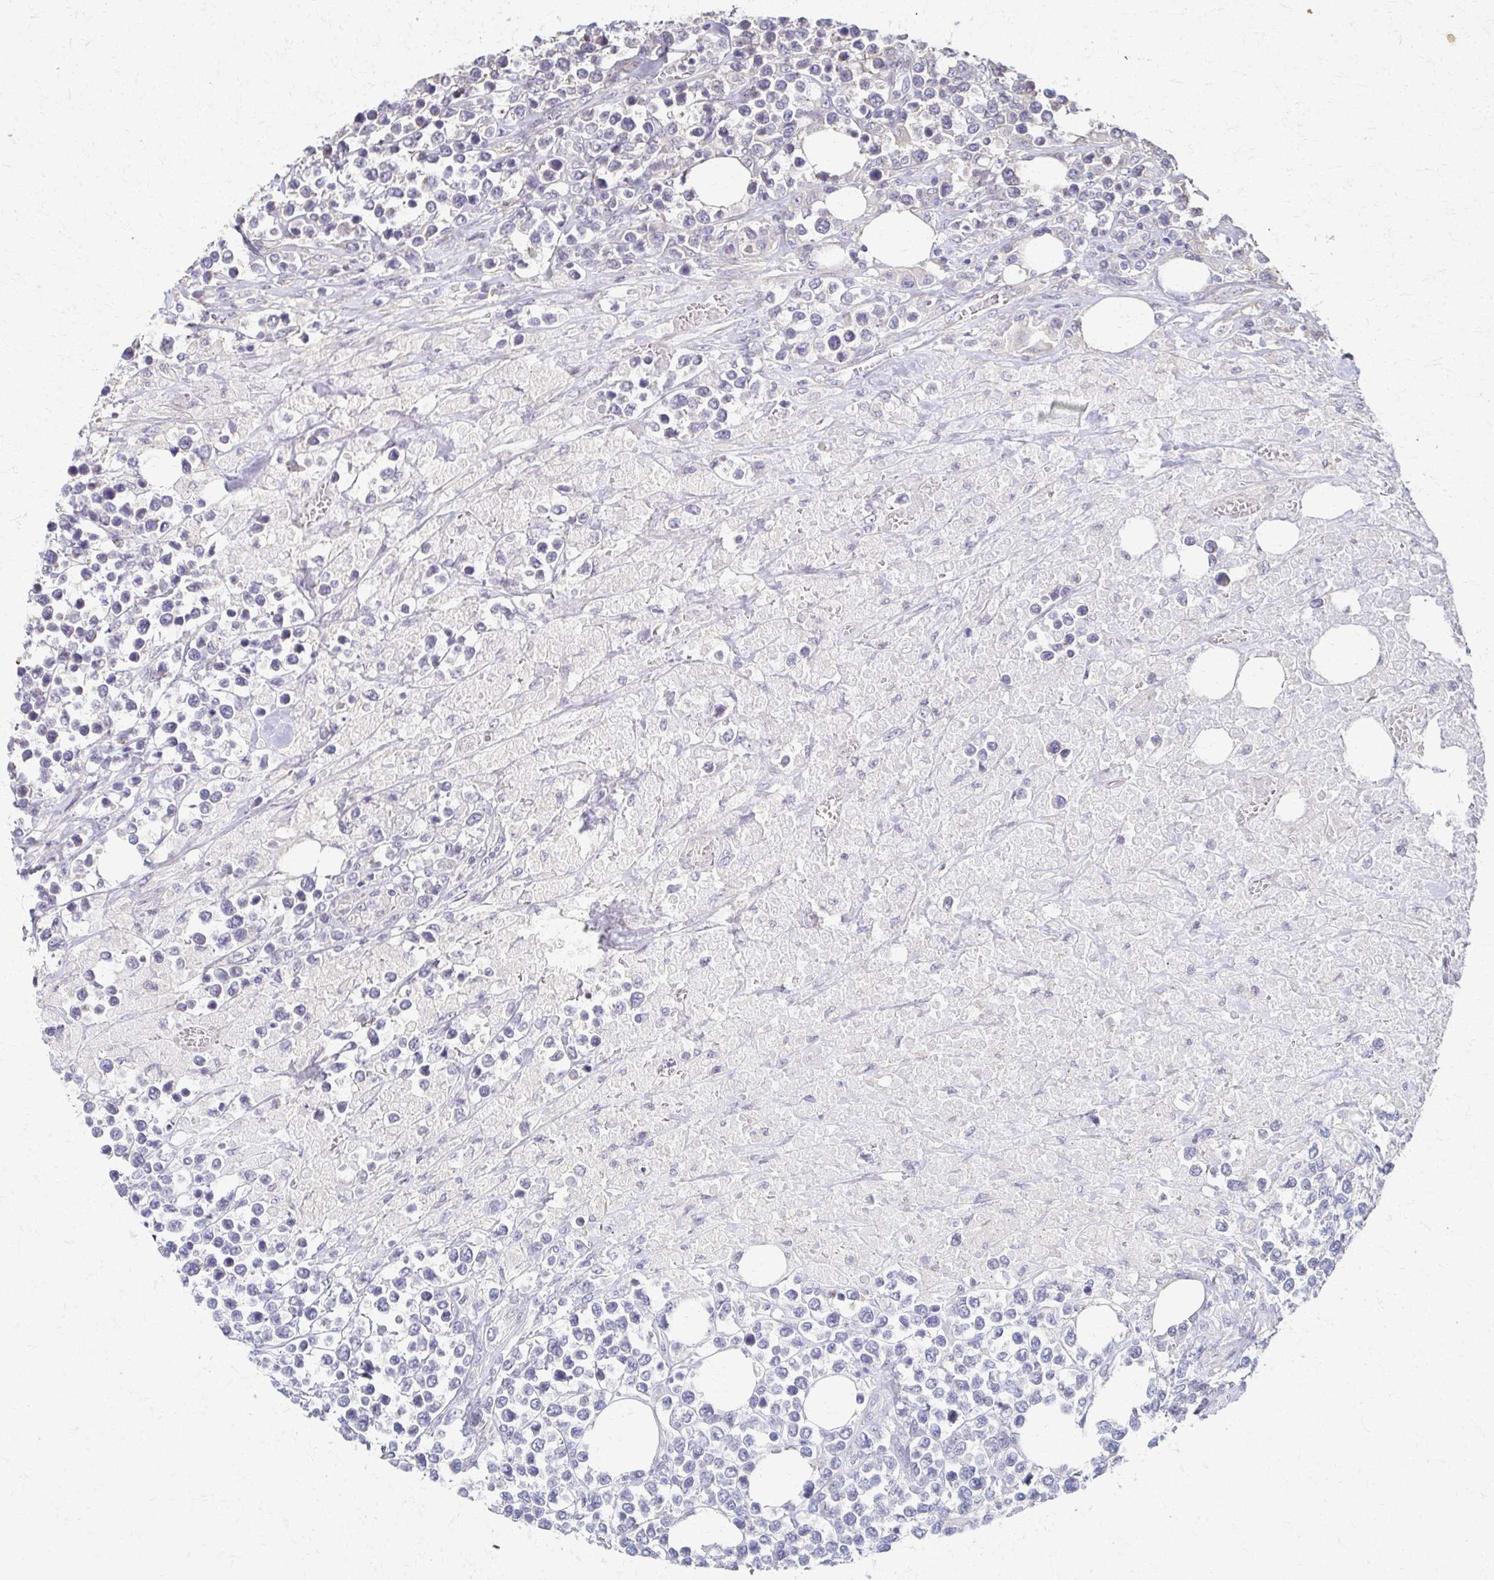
{"staining": {"intensity": "negative", "quantity": "none", "location": "none"}, "tissue": "lymphoma", "cell_type": "Tumor cells", "image_type": "cancer", "snomed": [{"axis": "morphology", "description": "Malignant lymphoma, non-Hodgkin's type, High grade"}, {"axis": "topography", "description": "Soft tissue"}], "caption": "The photomicrograph shows no significant staining in tumor cells of high-grade malignant lymphoma, non-Hodgkin's type.", "gene": "EOLA2", "patient": {"sex": "female", "age": 56}}